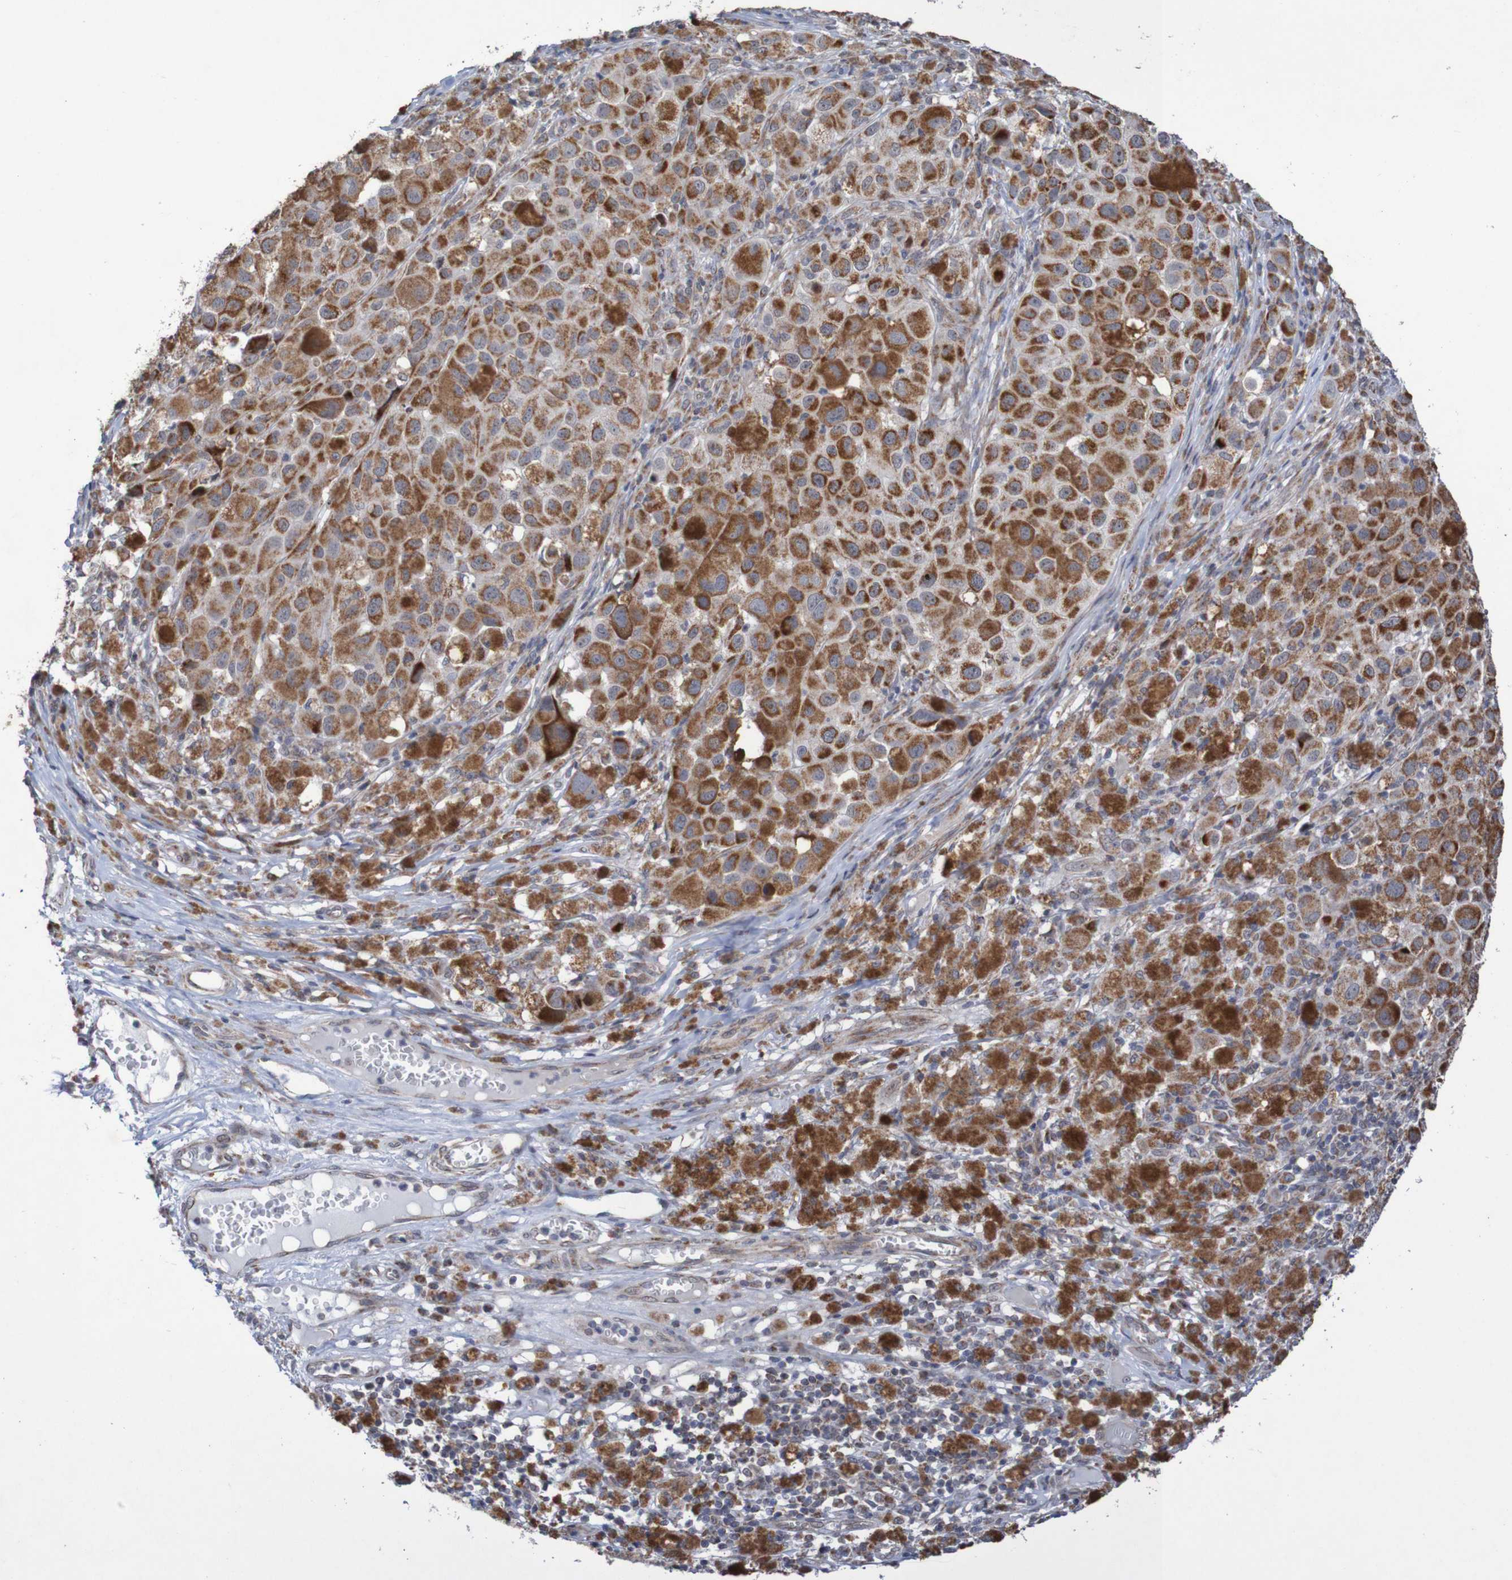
{"staining": {"intensity": "strong", "quantity": ">75%", "location": "cytoplasmic/membranous"}, "tissue": "melanoma", "cell_type": "Tumor cells", "image_type": "cancer", "snomed": [{"axis": "morphology", "description": "Malignant melanoma, NOS"}, {"axis": "topography", "description": "Skin"}], "caption": "Immunohistochemical staining of melanoma demonstrates high levels of strong cytoplasmic/membranous protein expression in about >75% of tumor cells.", "gene": "DVL1", "patient": {"sex": "male", "age": 96}}